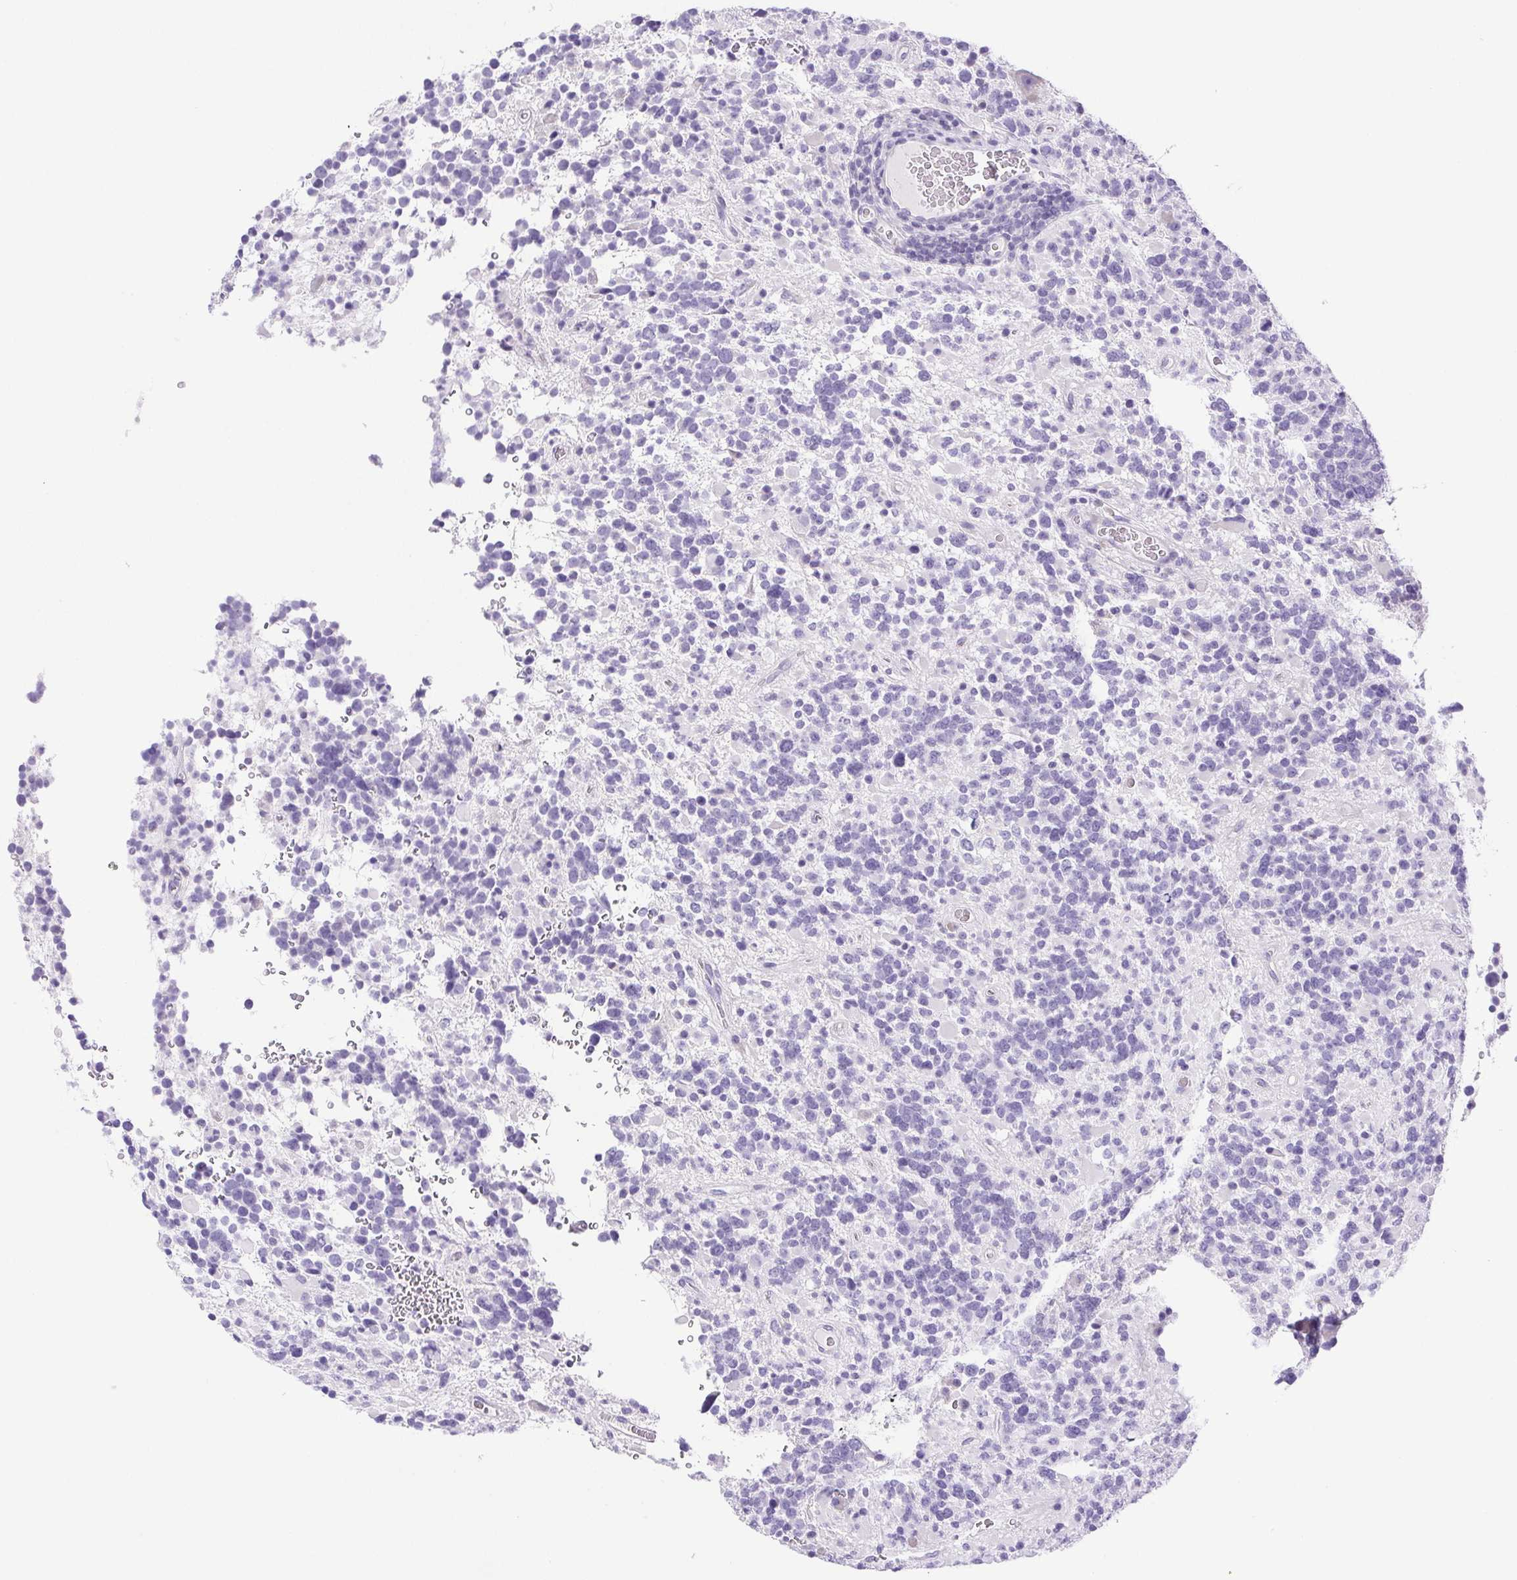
{"staining": {"intensity": "negative", "quantity": "none", "location": "none"}, "tissue": "glioma", "cell_type": "Tumor cells", "image_type": "cancer", "snomed": [{"axis": "morphology", "description": "Glioma, malignant, High grade"}, {"axis": "topography", "description": "Brain"}], "caption": "Human malignant glioma (high-grade) stained for a protein using immunohistochemistry exhibits no staining in tumor cells.", "gene": "PAPPA2", "patient": {"sex": "female", "age": 40}}